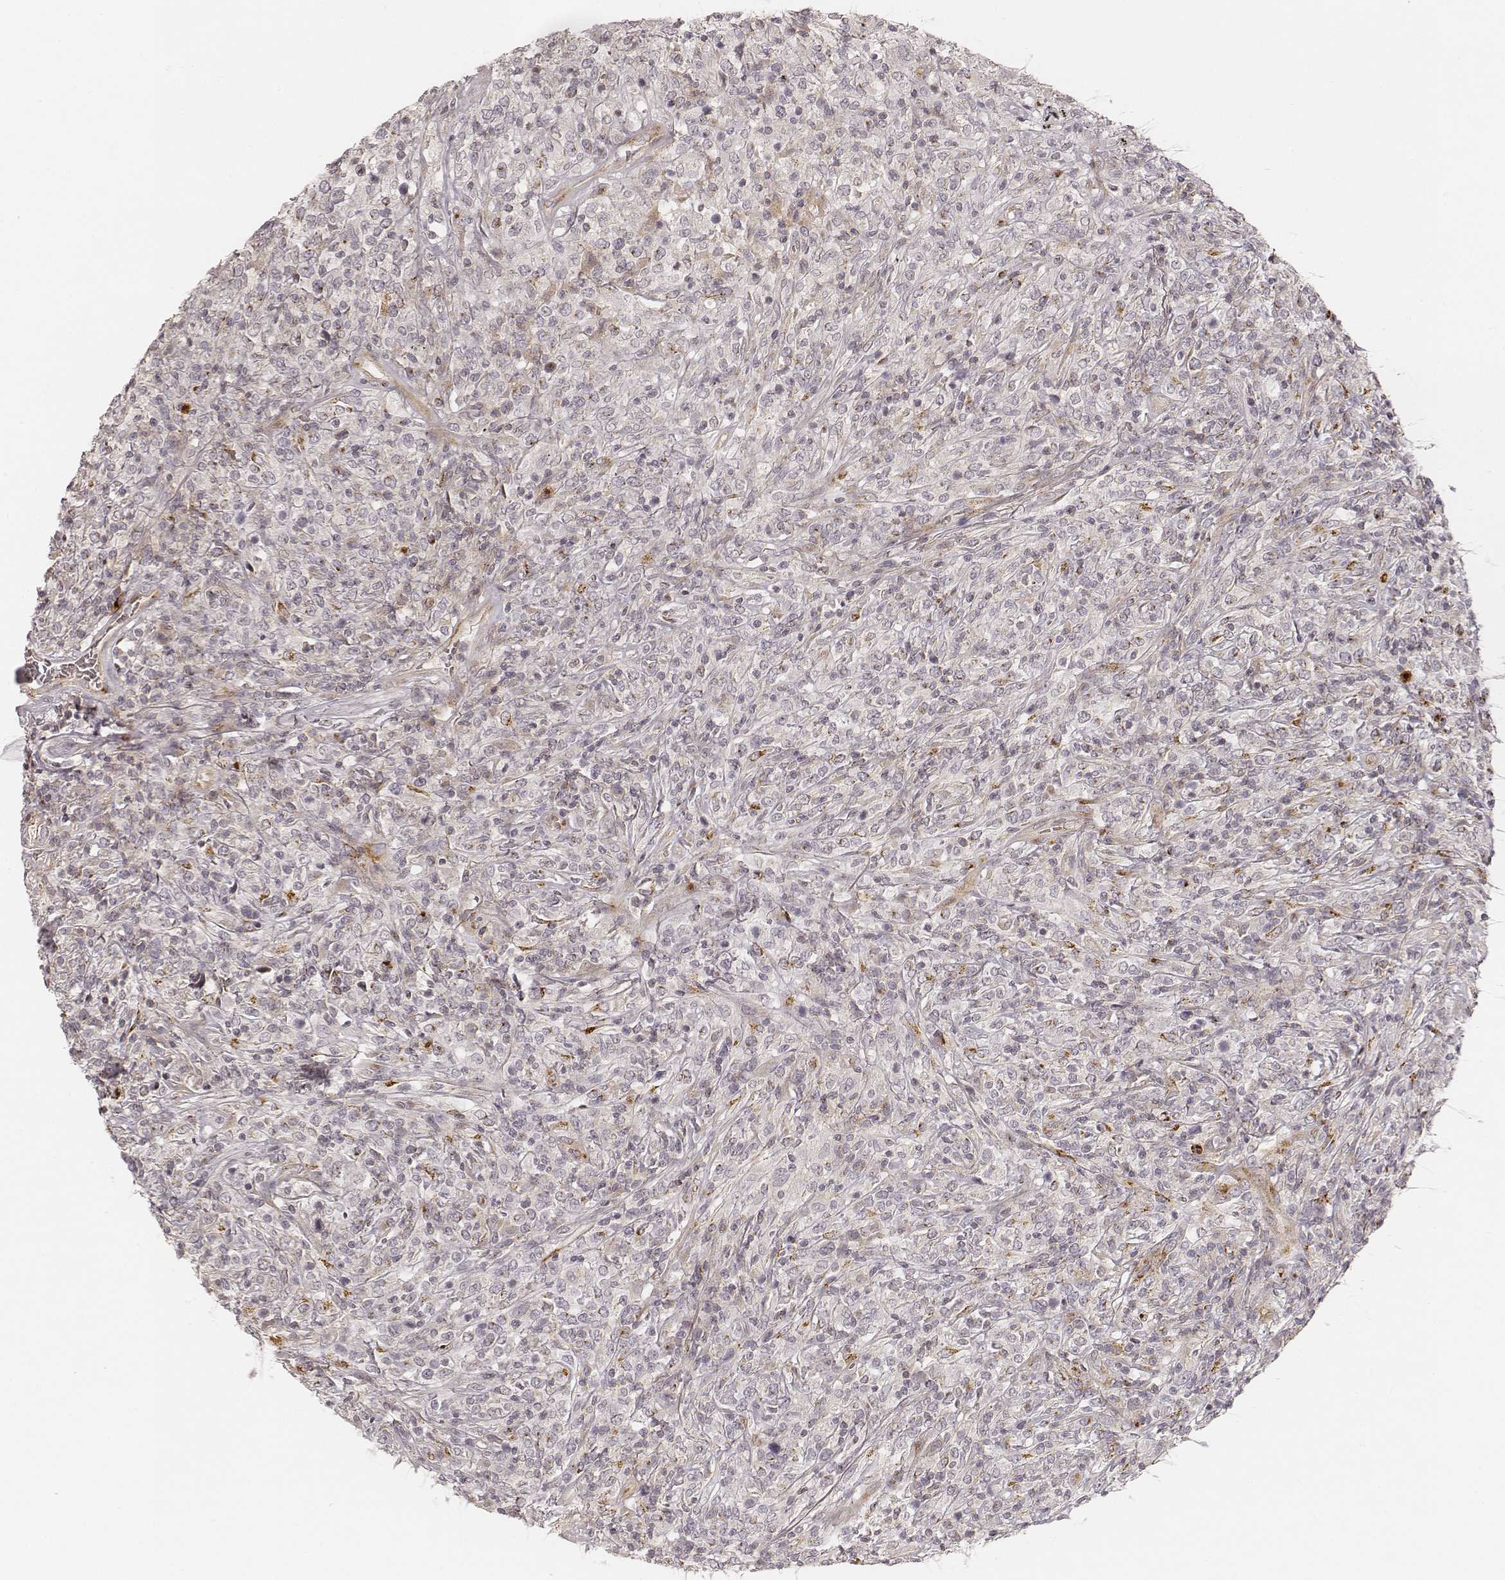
{"staining": {"intensity": "moderate", "quantity": "<25%", "location": "cytoplasmic/membranous"}, "tissue": "lymphoma", "cell_type": "Tumor cells", "image_type": "cancer", "snomed": [{"axis": "morphology", "description": "Malignant lymphoma, non-Hodgkin's type, High grade"}, {"axis": "topography", "description": "Lung"}], "caption": "Immunohistochemical staining of human high-grade malignant lymphoma, non-Hodgkin's type demonstrates moderate cytoplasmic/membranous protein expression in approximately <25% of tumor cells. (DAB (3,3'-diaminobenzidine) IHC with brightfield microscopy, high magnification).", "gene": "GORASP2", "patient": {"sex": "male", "age": 79}}